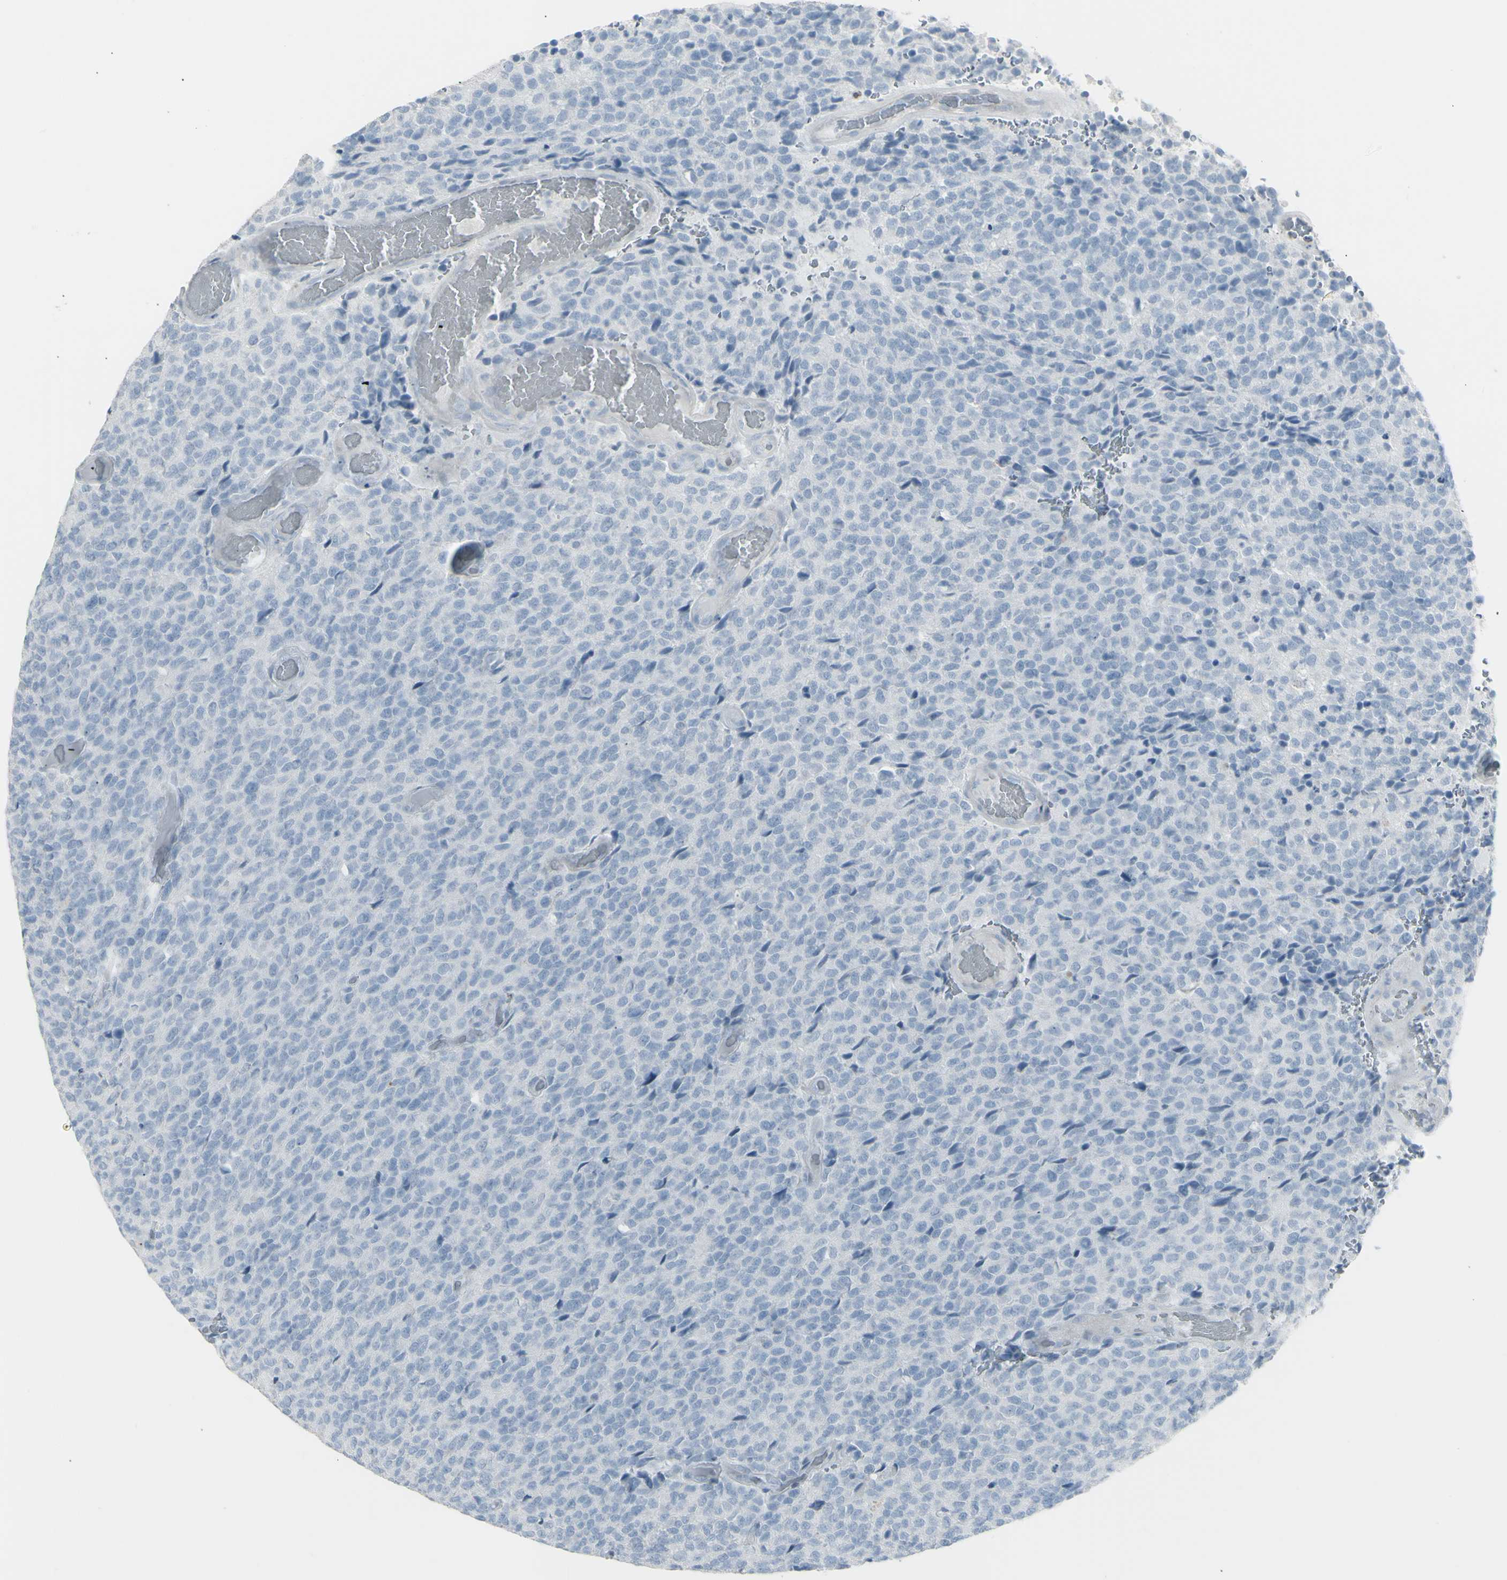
{"staining": {"intensity": "negative", "quantity": "none", "location": "none"}, "tissue": "glioma", "cell_type": "Tumor cells", "image_type": "cancer", "snomed": [{"axis": "morphology", "description": "Glioma, malignant, High grade"}, {"axis": "topography", "description": "pancreas cauda"}], "caption": "Immunohistochemistry (IHC) of malignant glioma (high-grade) exhibits no expression in tumor cells.", "gene": "YBX2", "patient": {"sex": "male", "age": 60}}